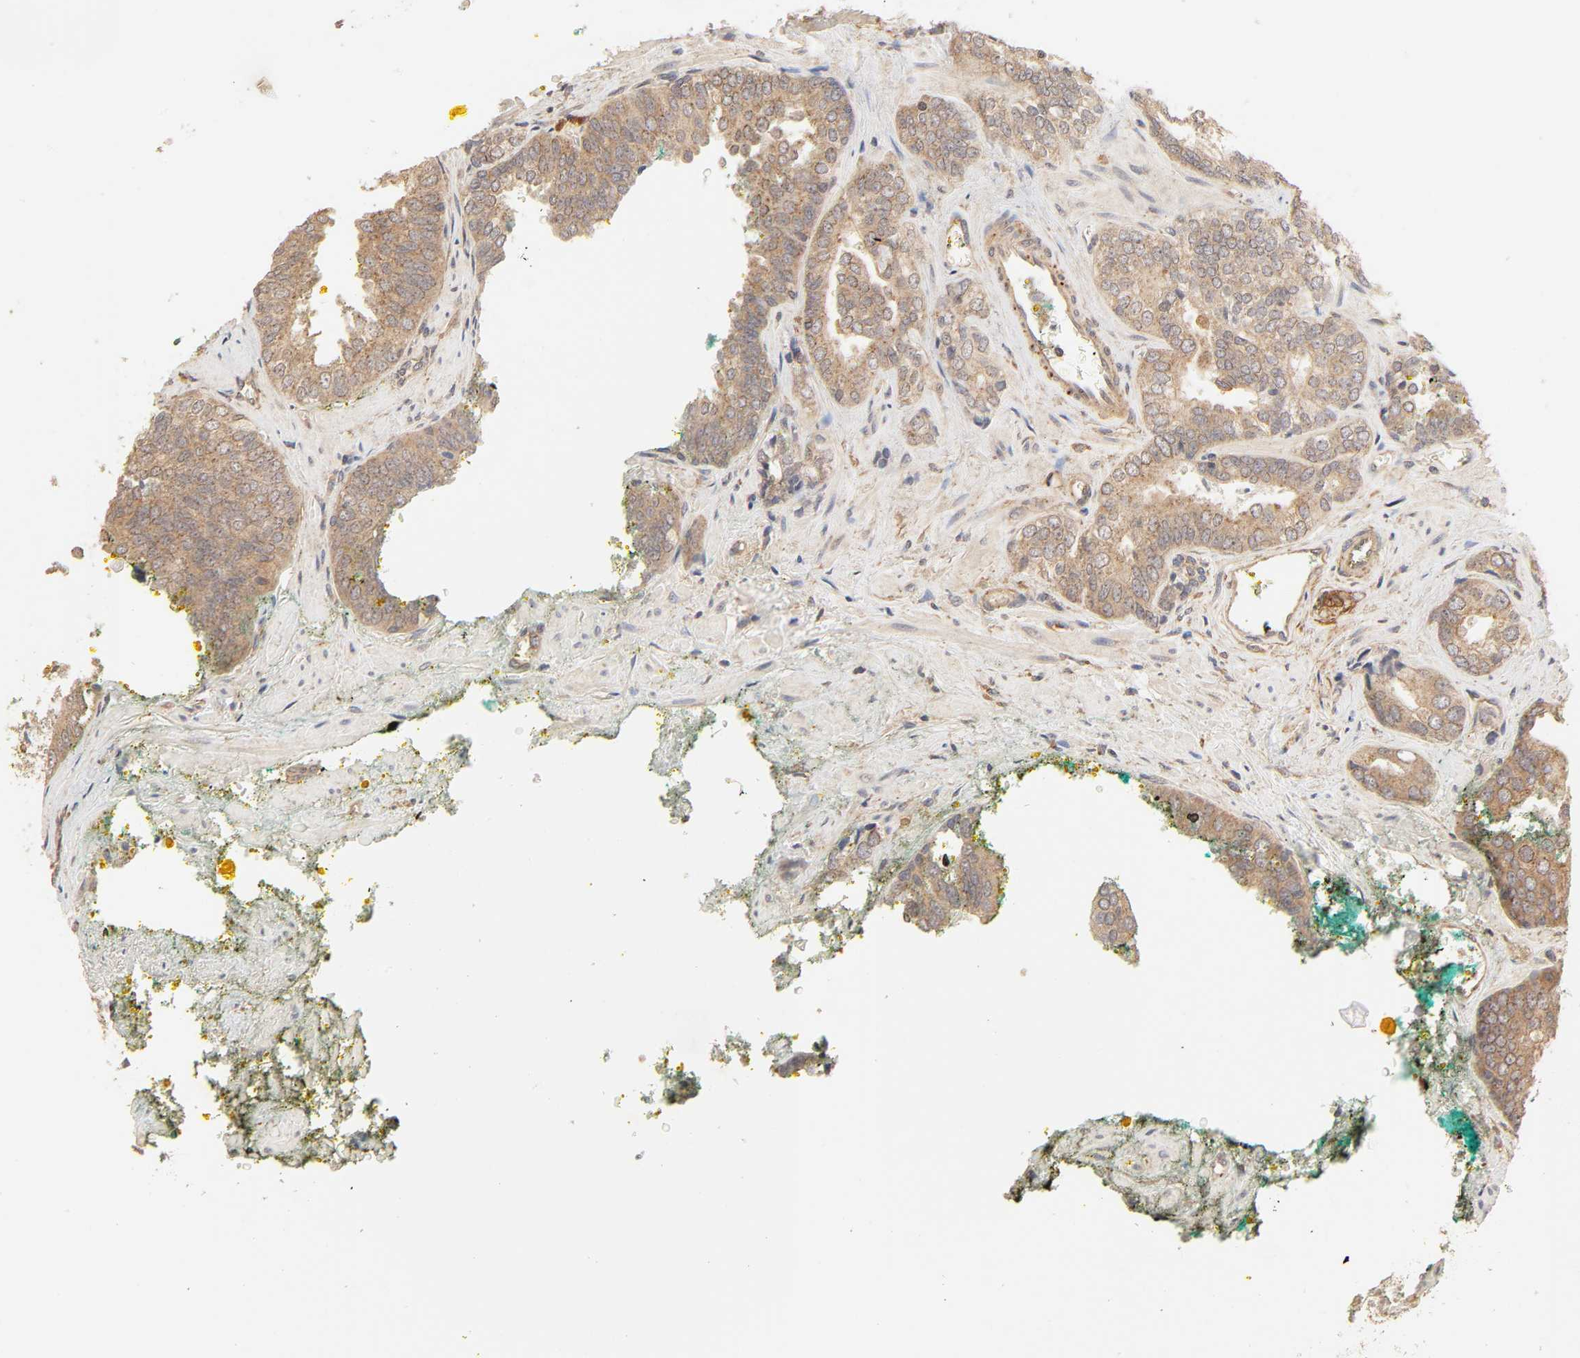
{"staining": {"intensity": "moderate", "quantity": "25%-75%", "location": "cytoplasmic/membranous"}, "tissue": "prostate cancer", "cell_type": "Tumor cells", "image_type": "cancer", "snomed": [{"axis": "morphology", "description": "Adenocarcinoma, High grade"}, {"axis": "topography", "description": "Prostate"}], "caption": "A histopathology image showing moderate cytoplasmic/membranous positivity in approximately 25%-75% of tumor cells in prostate cancer, as visualized by brown immunohistochemical staining.", "gene": "EPS8", "patient": {"sex": "male", "age": 67}}